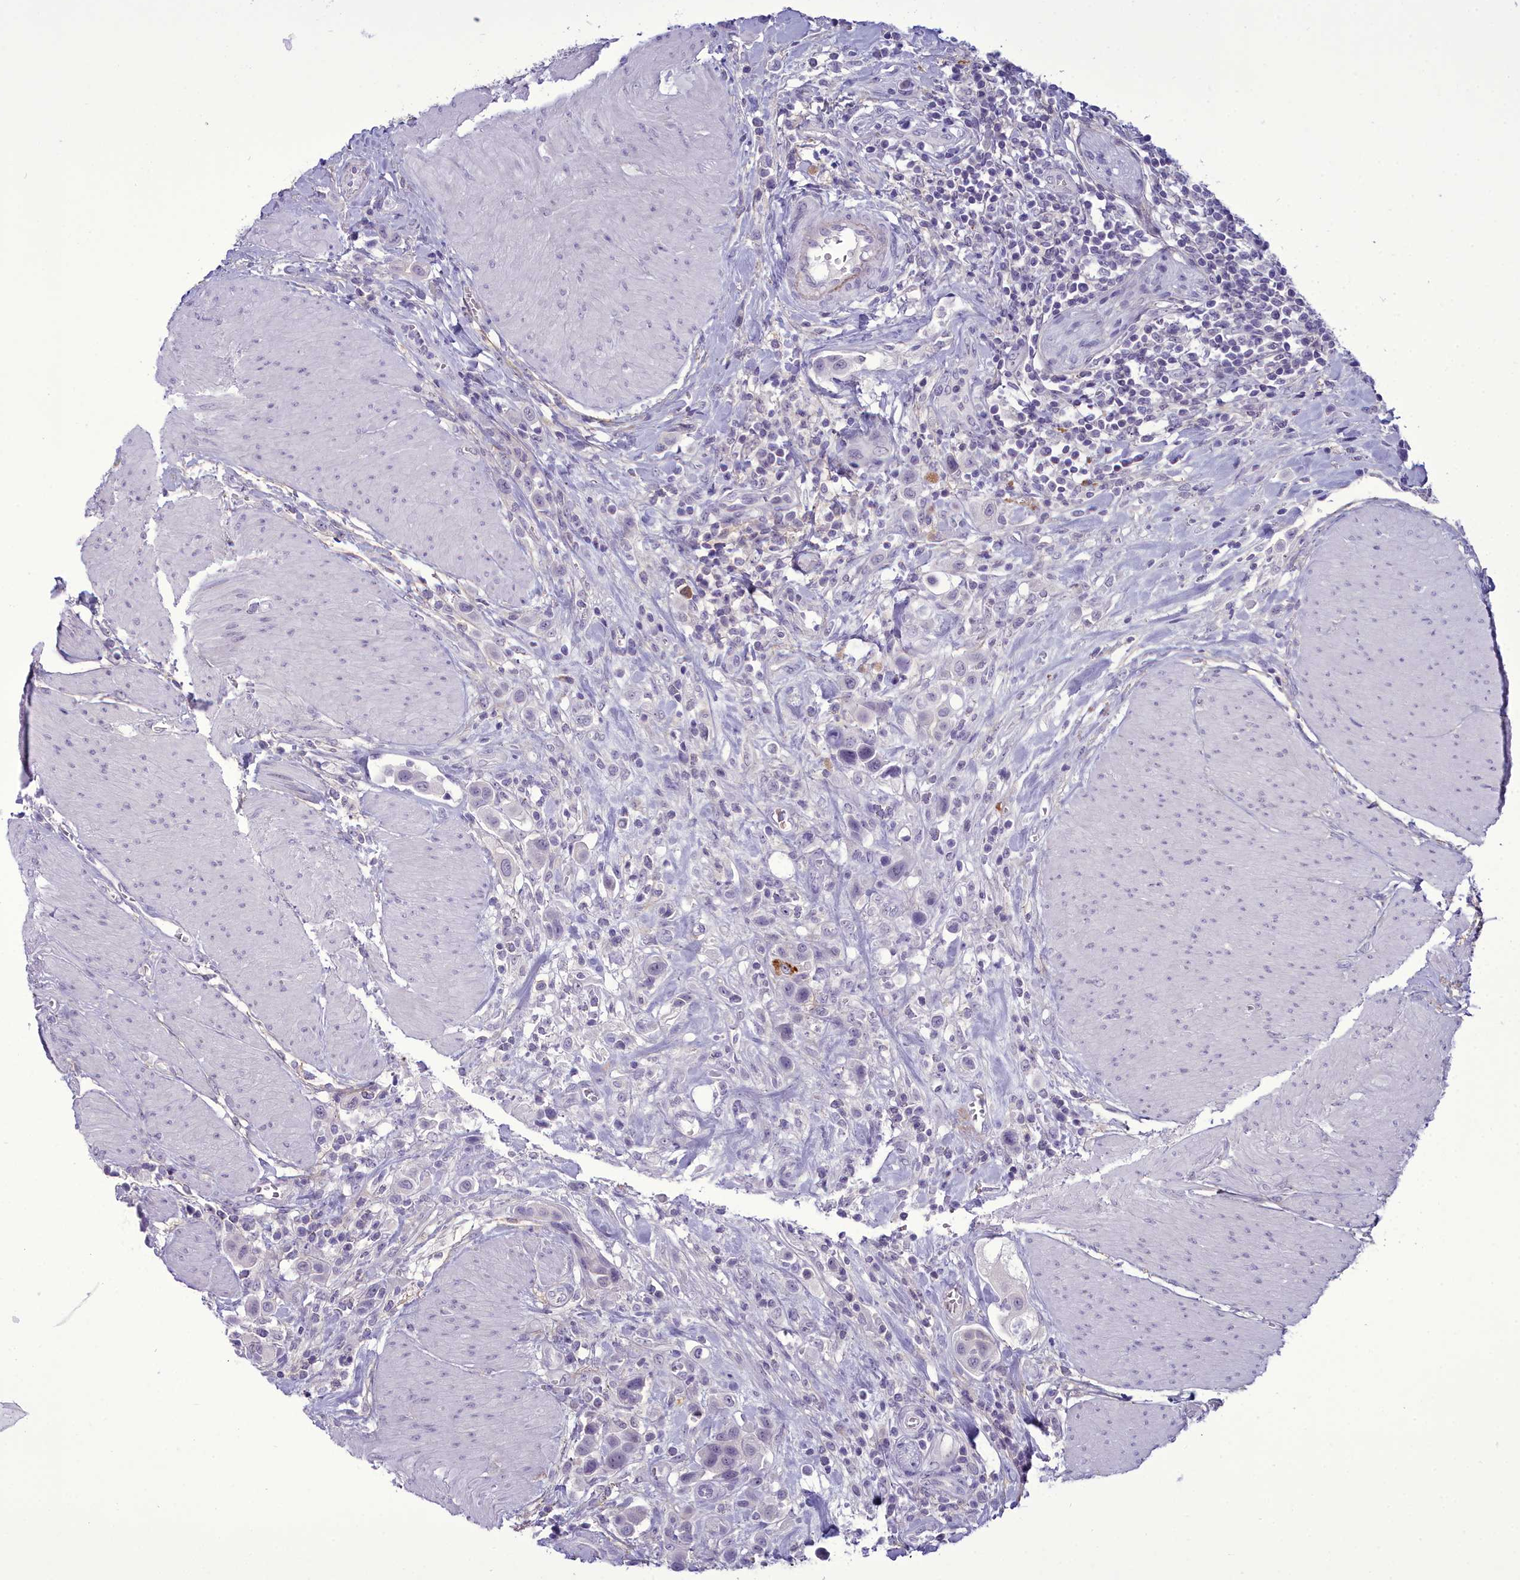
{"staining": {"intensity": "negative", "quantity": "none", "location": "none"}, "tissue": "urothelial cancer", "cell_type": "Tumor cells", "image_type": "cancer", "snomed": [{"axis": "morphology", "description": "Urothelial carcinoma, High grade"}, {"axis": "topography", "description": "Urinary bladder"}], "caption": "An immunohistochemistry (IHC) histopathology image of urothelial carcinoma (high-grade) is shown. There is no staining in tumor cells of urothelial carcinoma (high-grade).", "gene": "OSTN", "patient": {"sex": "male", "age": 50}}